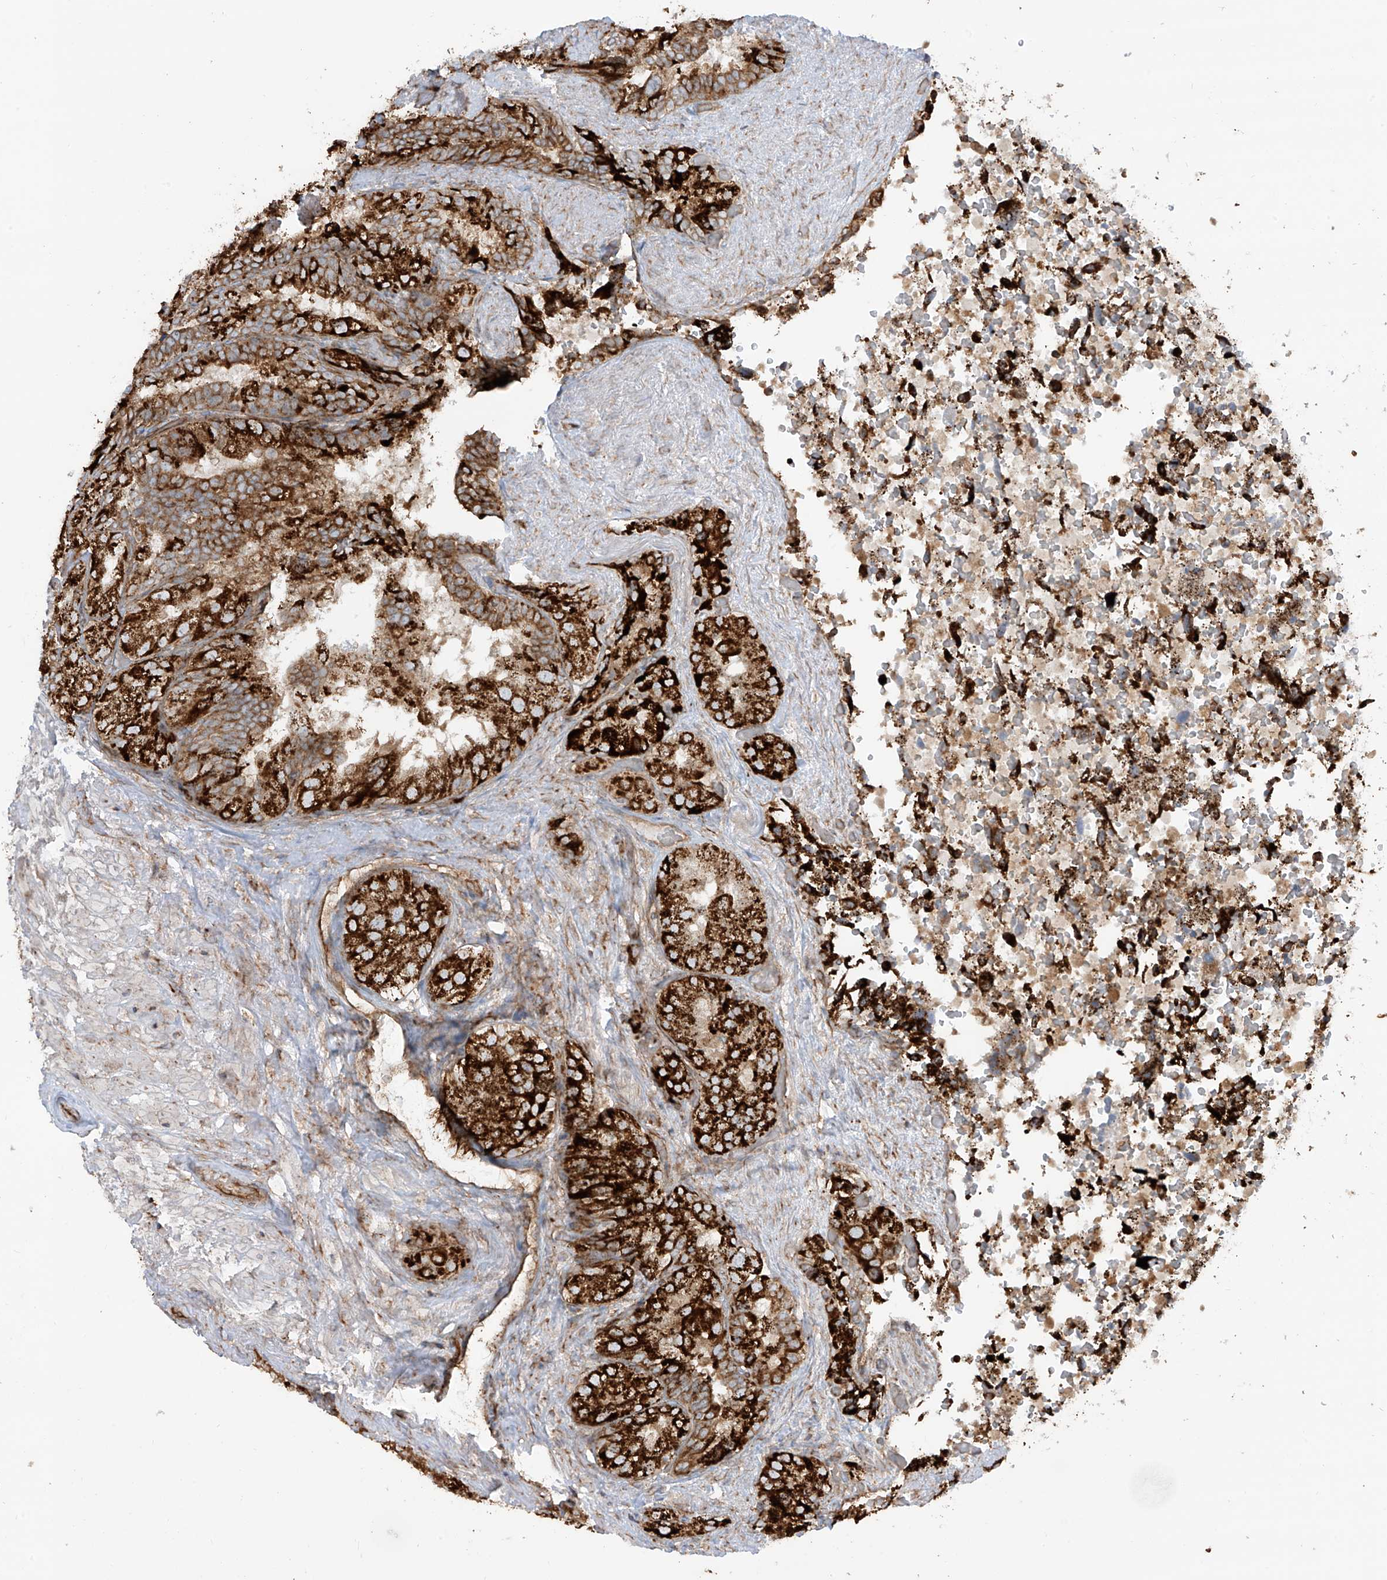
{"staining": {"intensity": "strong", "quantity": ">75%", "location": "cytoplasmic/membranous"}, "tissue": "seminal vesicle", "cell_type": "Glandular cells", "image_type": "normal", "snomed": [{"axis": "morphology", "description": "Normal tissue, NOS"}, {"axis": "topography", "description": "Seminal veicle"}, {"axis": "topography", "description": "Peripheral nerve tissue"}], "caption": "Immunohistochemical staining of benign seminal vesicle displays high levels of strong cytoplasmic/membranous positivity in about >75% of glandular cells.", "gene": "EIF5B", "patient": {"sex": "male", "age": 63}}